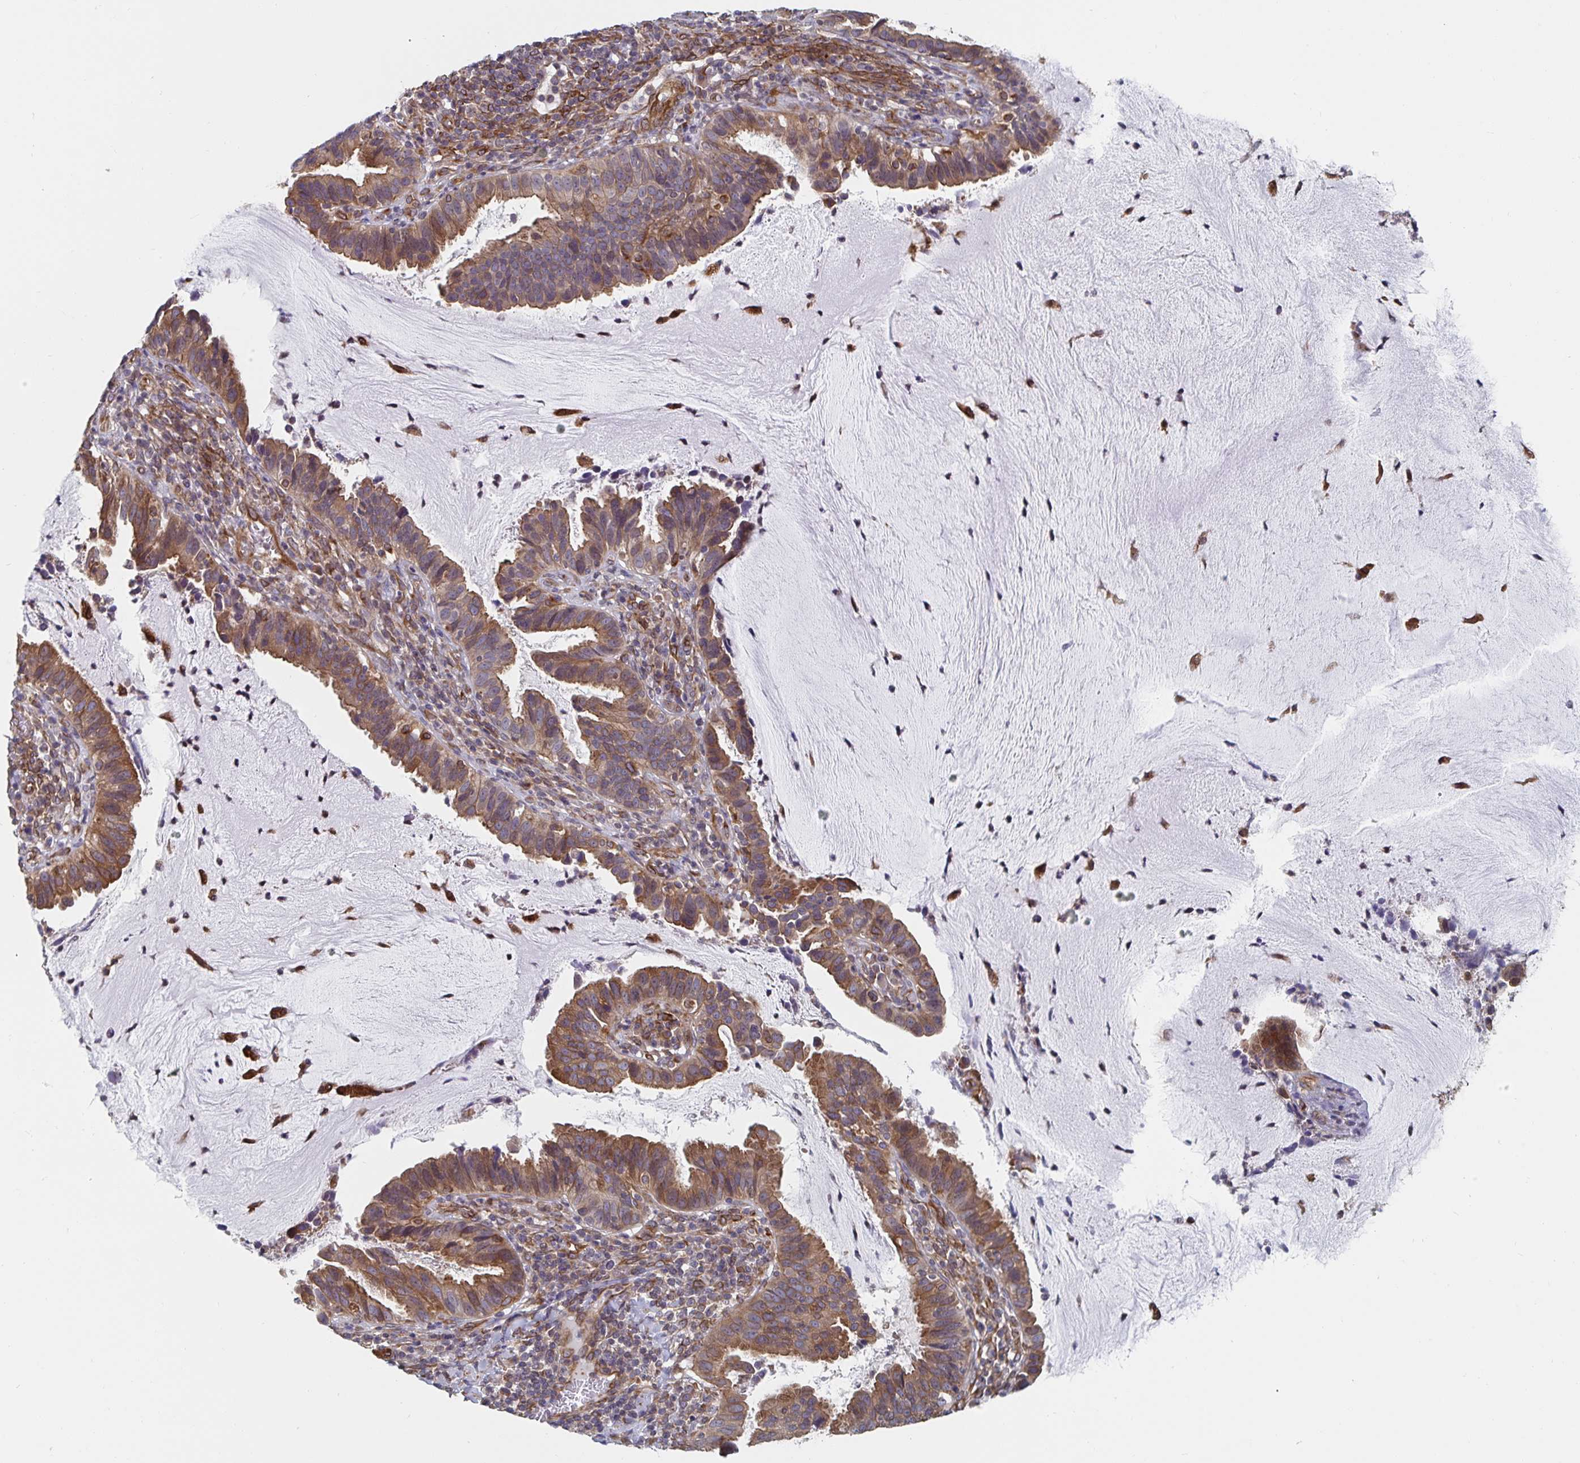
{"staining": {"intensity": "moderate", "quantity": ">75%", "location": "cytoplasmic/membranous"}, "tissue": "cervical cancer", "cell_type": "Tumor cells", "image_type": "cancer", "snomed": [{"axis": "morphology", "description": "Adenocarcinoma, NOS"}, {"axis": "topography", "description": "Cervix"}], "caption": "The image displays a brown stain indicating the presence of a protein in the cytoplasmic/membranous of tumor cells in cervical cancer (adenocarcinoma).", "gene": "BCAP29", "patient": {"sex": "female", "age": 34}}